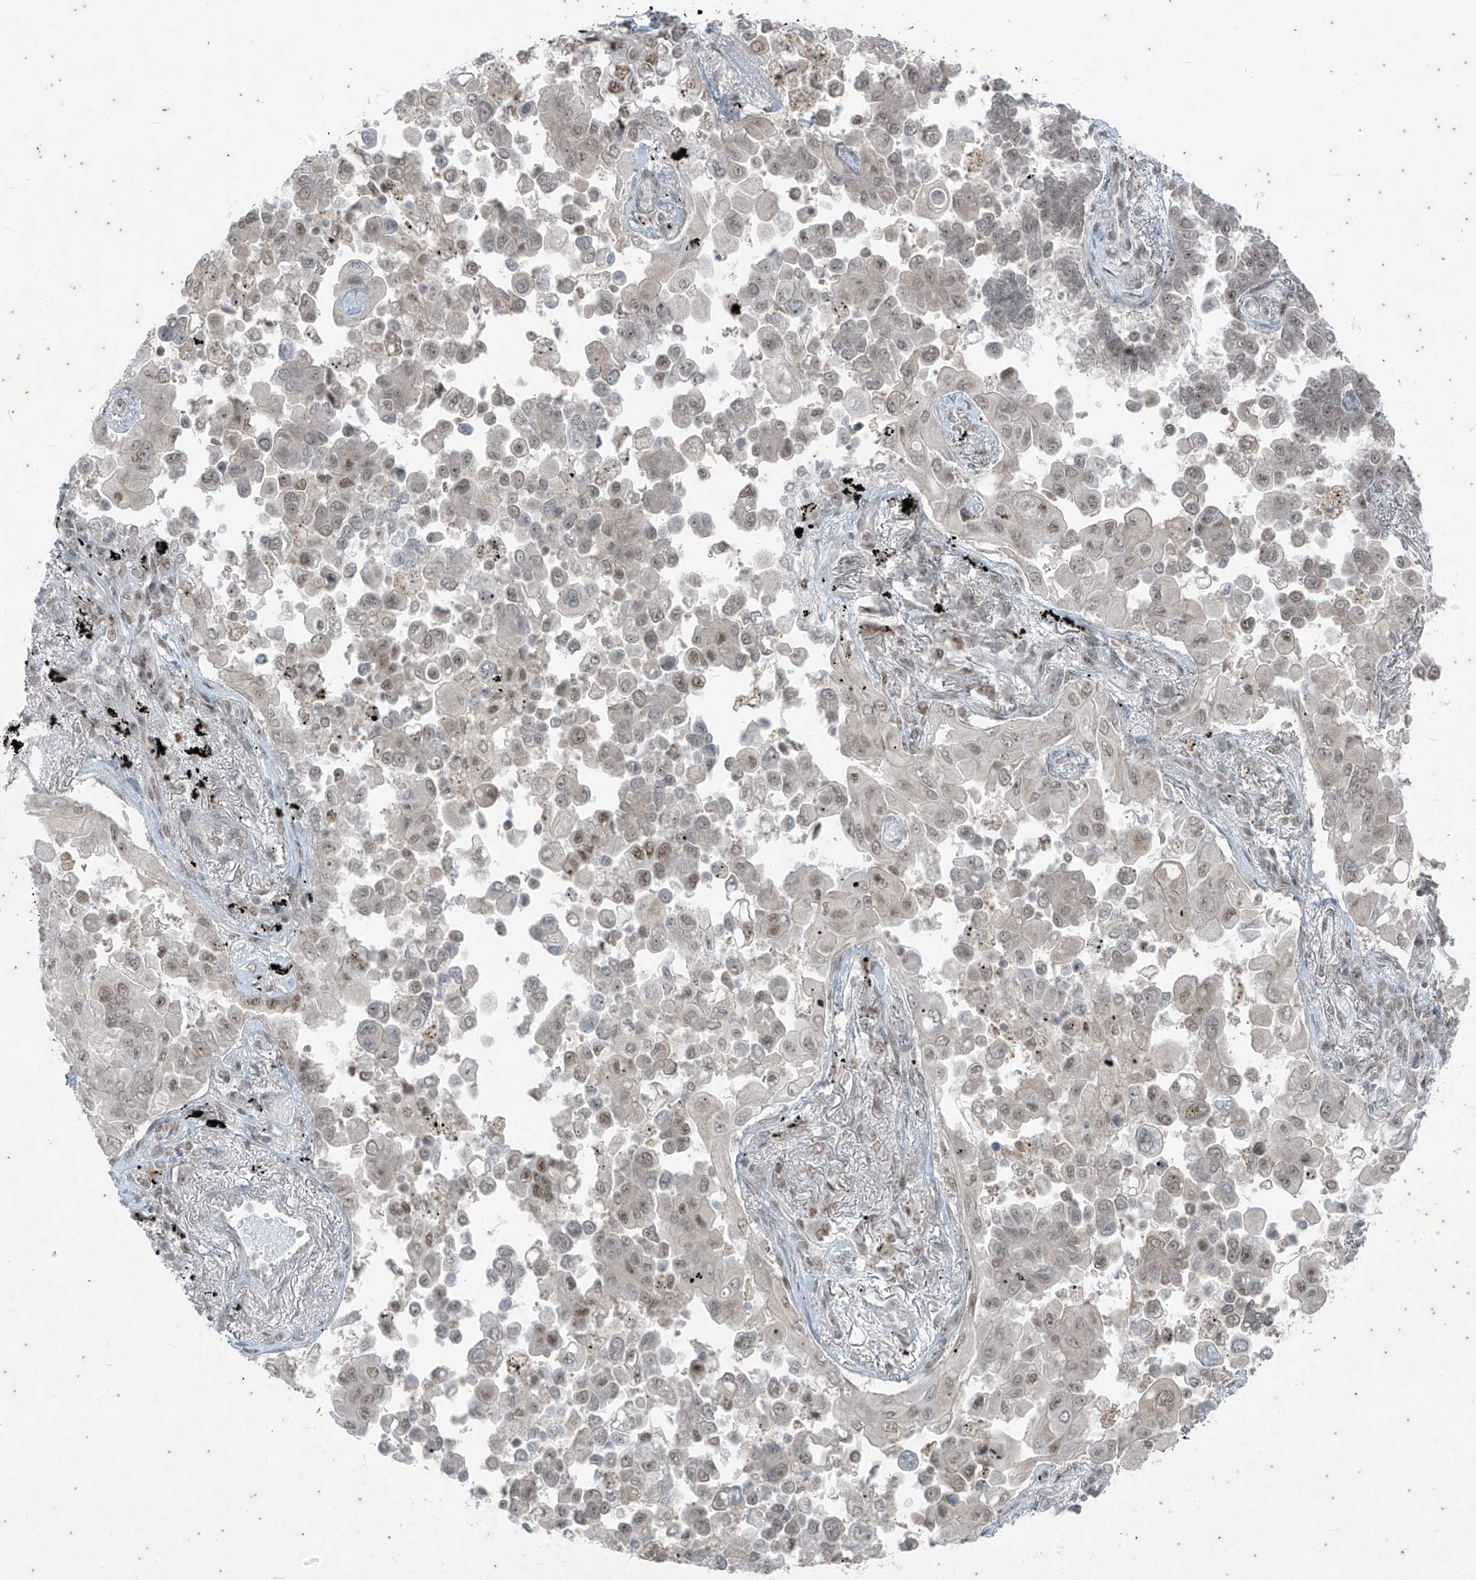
{"staining": {"intensity": "weak", "quantity": ">75%", "location": "nuclear"}, "tissue": "lung cancer", "cell_type": "Tumor cells", "image_type": "cancer", "snomed": [{"axis": "morphology", "description": "Adenocarcinoma, NOS"}, {"axis": "topography", "description": "Lung"}], "caption": "Weak nuclear positivity for a protein is present in approximately >75% of tumor cells of lung adenocarcinoma using IHC.", "gene": "ZNF354B", "patient": {"sex": "female", "age": 67}}